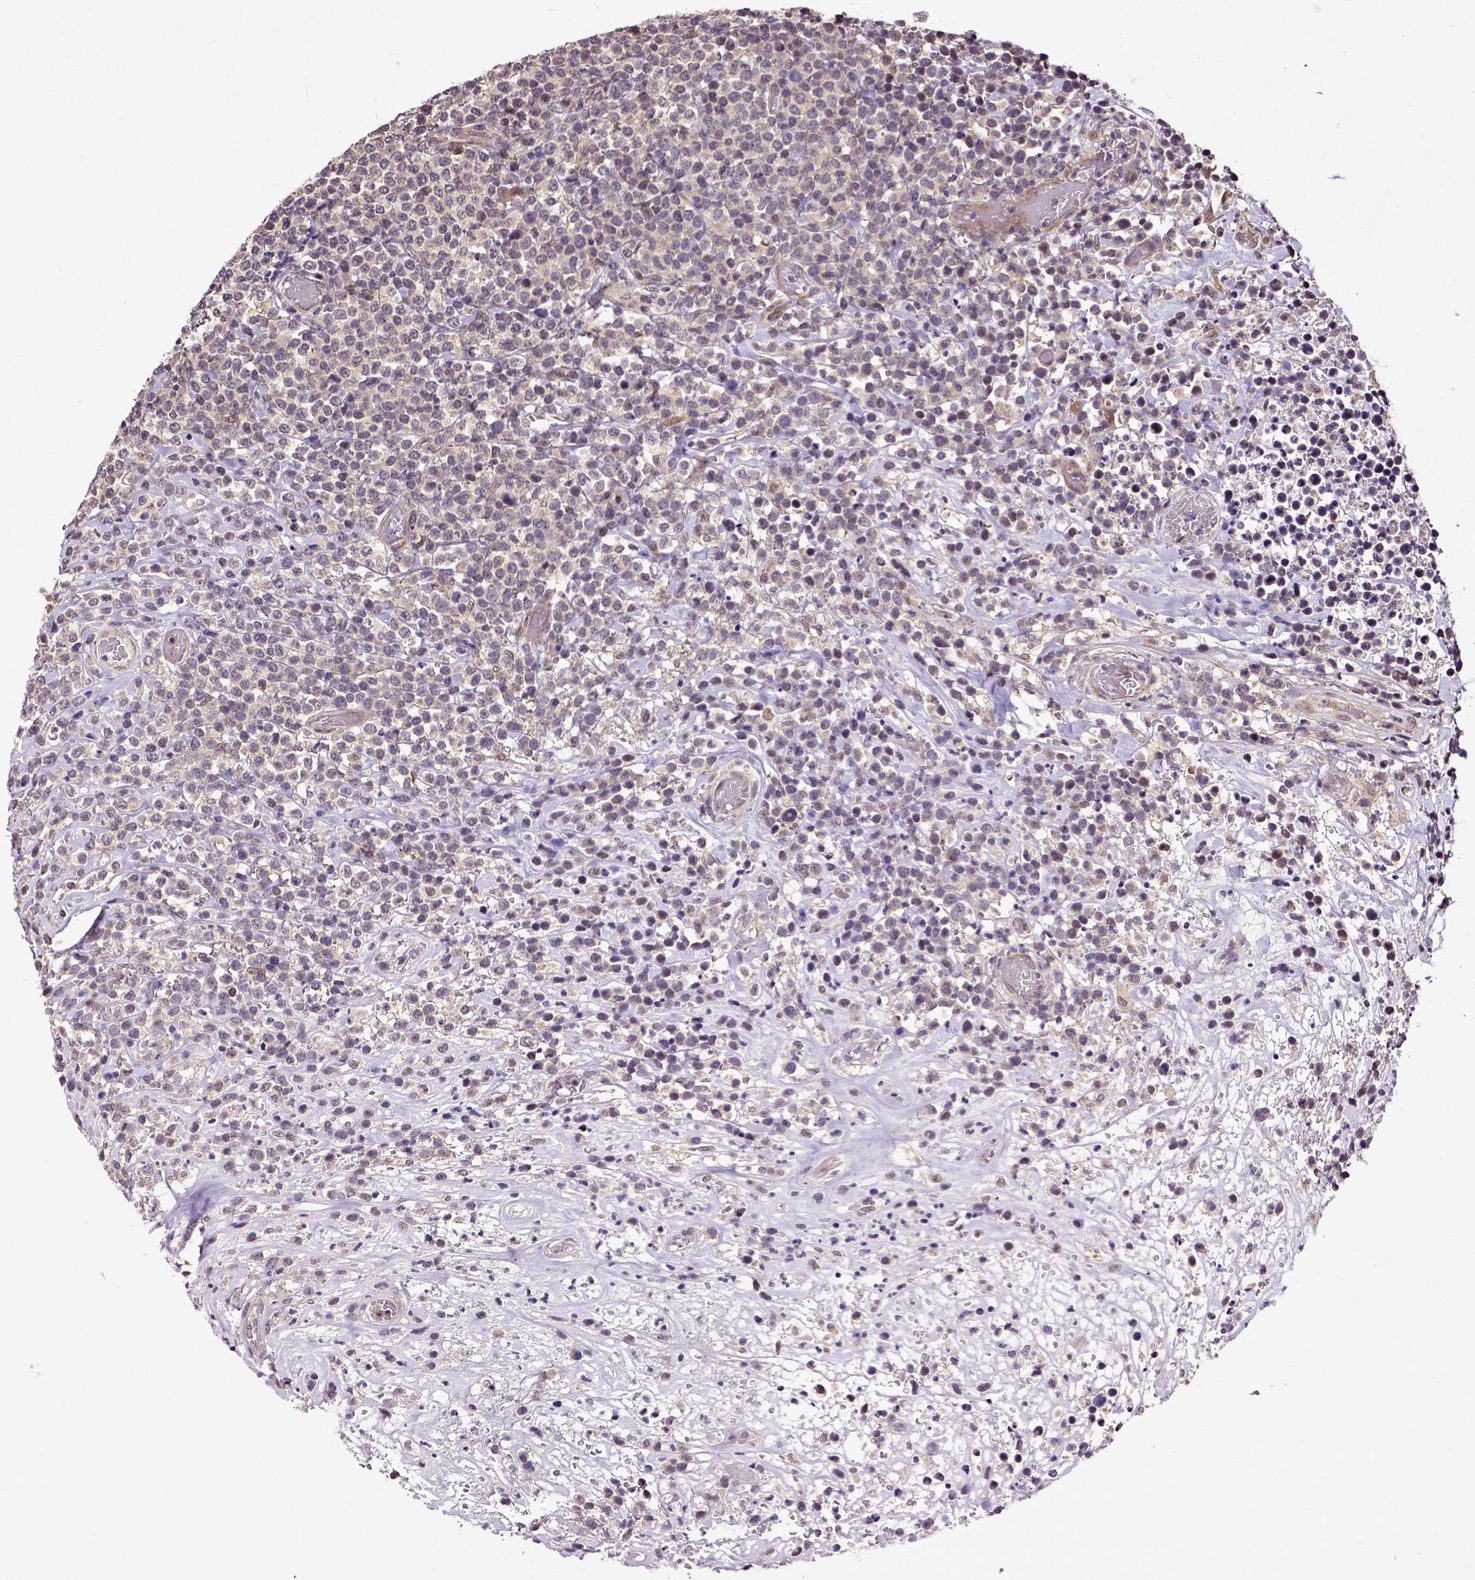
{"staining": {"intensity": "negative", "quantity": "none", "location": "none"}, "tissue": "lymphoma", "cell_type": "Tumor cells", "image_type": "cancer", "snomed": [{"axis": "morphology", "description": "Malignant lymphoma, non-Hodgkin's type, High grade"}, {"axis": "topography", "description": "Soft tissue"}], "caption": "Malignant lymphoma, non-Hodgkin's type (high-grade) was stained to show a protein in brown. There is no significant expression in tumor cells.", "gene": "DICER1", "patient": {"sex": "female", "age": 56}}